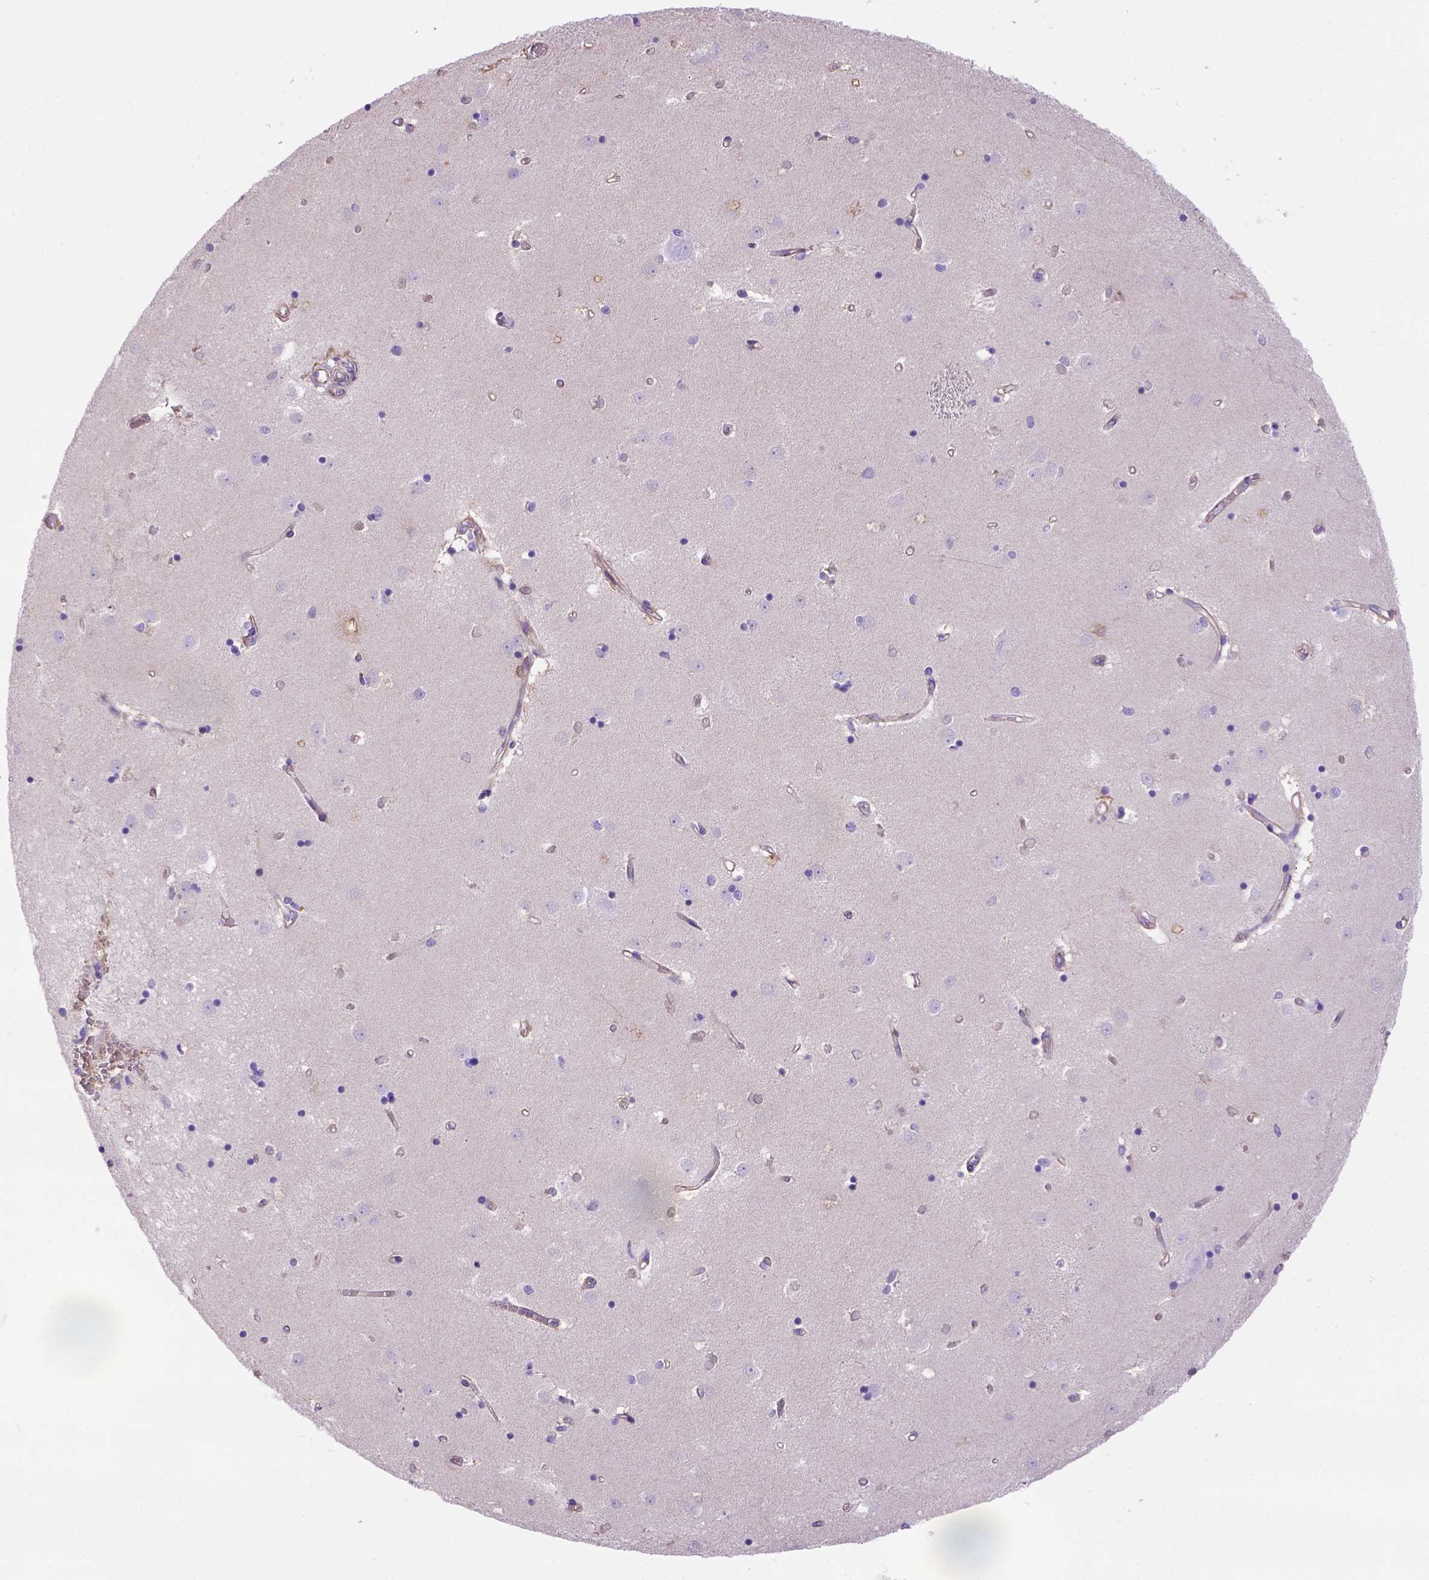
{"staining": {"intensity": "moderate", "quantity": "<25%", "location": "cytoplasmic/membranous"}, "tissue": "caudate", "cell_type": "Glial cells", "image_type": "normal", "snomed": [{"axis": "morphology", "description": "Normal tissue, NOS"}, {"axis": "topography", "description": "Lateral ventricle wall"}], "caption": "Caudate stained with a brown dye exhibits moderate cytoplasmic/membranous positive positivity in approximately <25% of glial cells.", "gene": "PEX12", "patient": {"sex": "male", "age": 54}}